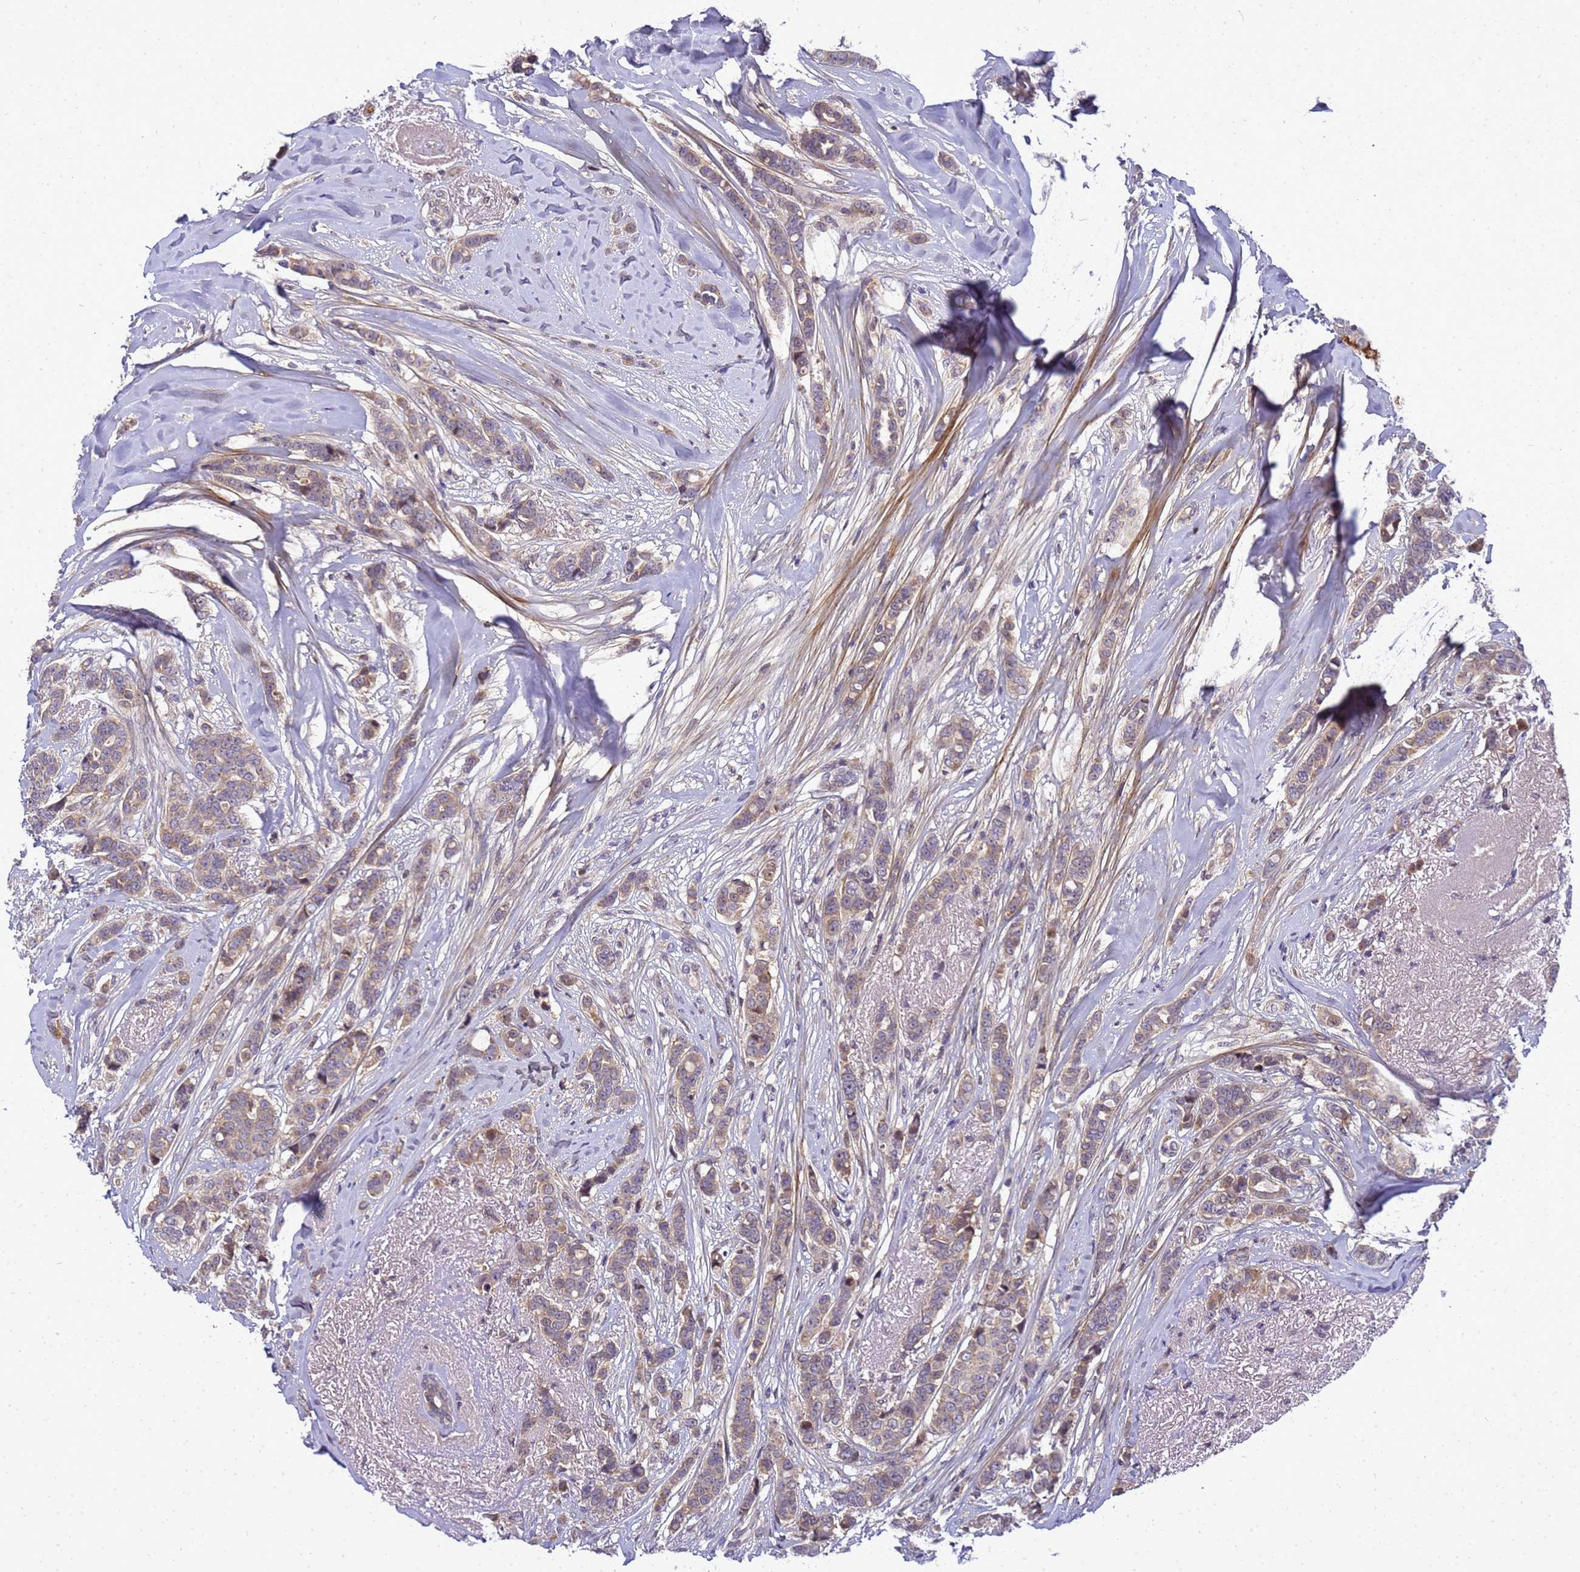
{"staining": {"intensity": "weak", "quantity": "25%-75%", "location": "cytoplasmic/membranous"}, "tissue": "breast cancer", "cell_type": "Tumor cells", "image_type": "cancer", "snomed": [{"axis": "morphology", "description": "Lobular carcinoma"}, {"axis": "topography", "description": "Breast"}], "caption": "High-power microscopy captured an immunohistochemistry micrograph of breast cancer (lobular carcinoma), revealing weak cytoplasmic/membranous staining in approximately 25%-75% of tumor cells.", "gene": "TMEM74B", "patient": {"sex": "female", "age": 51}}